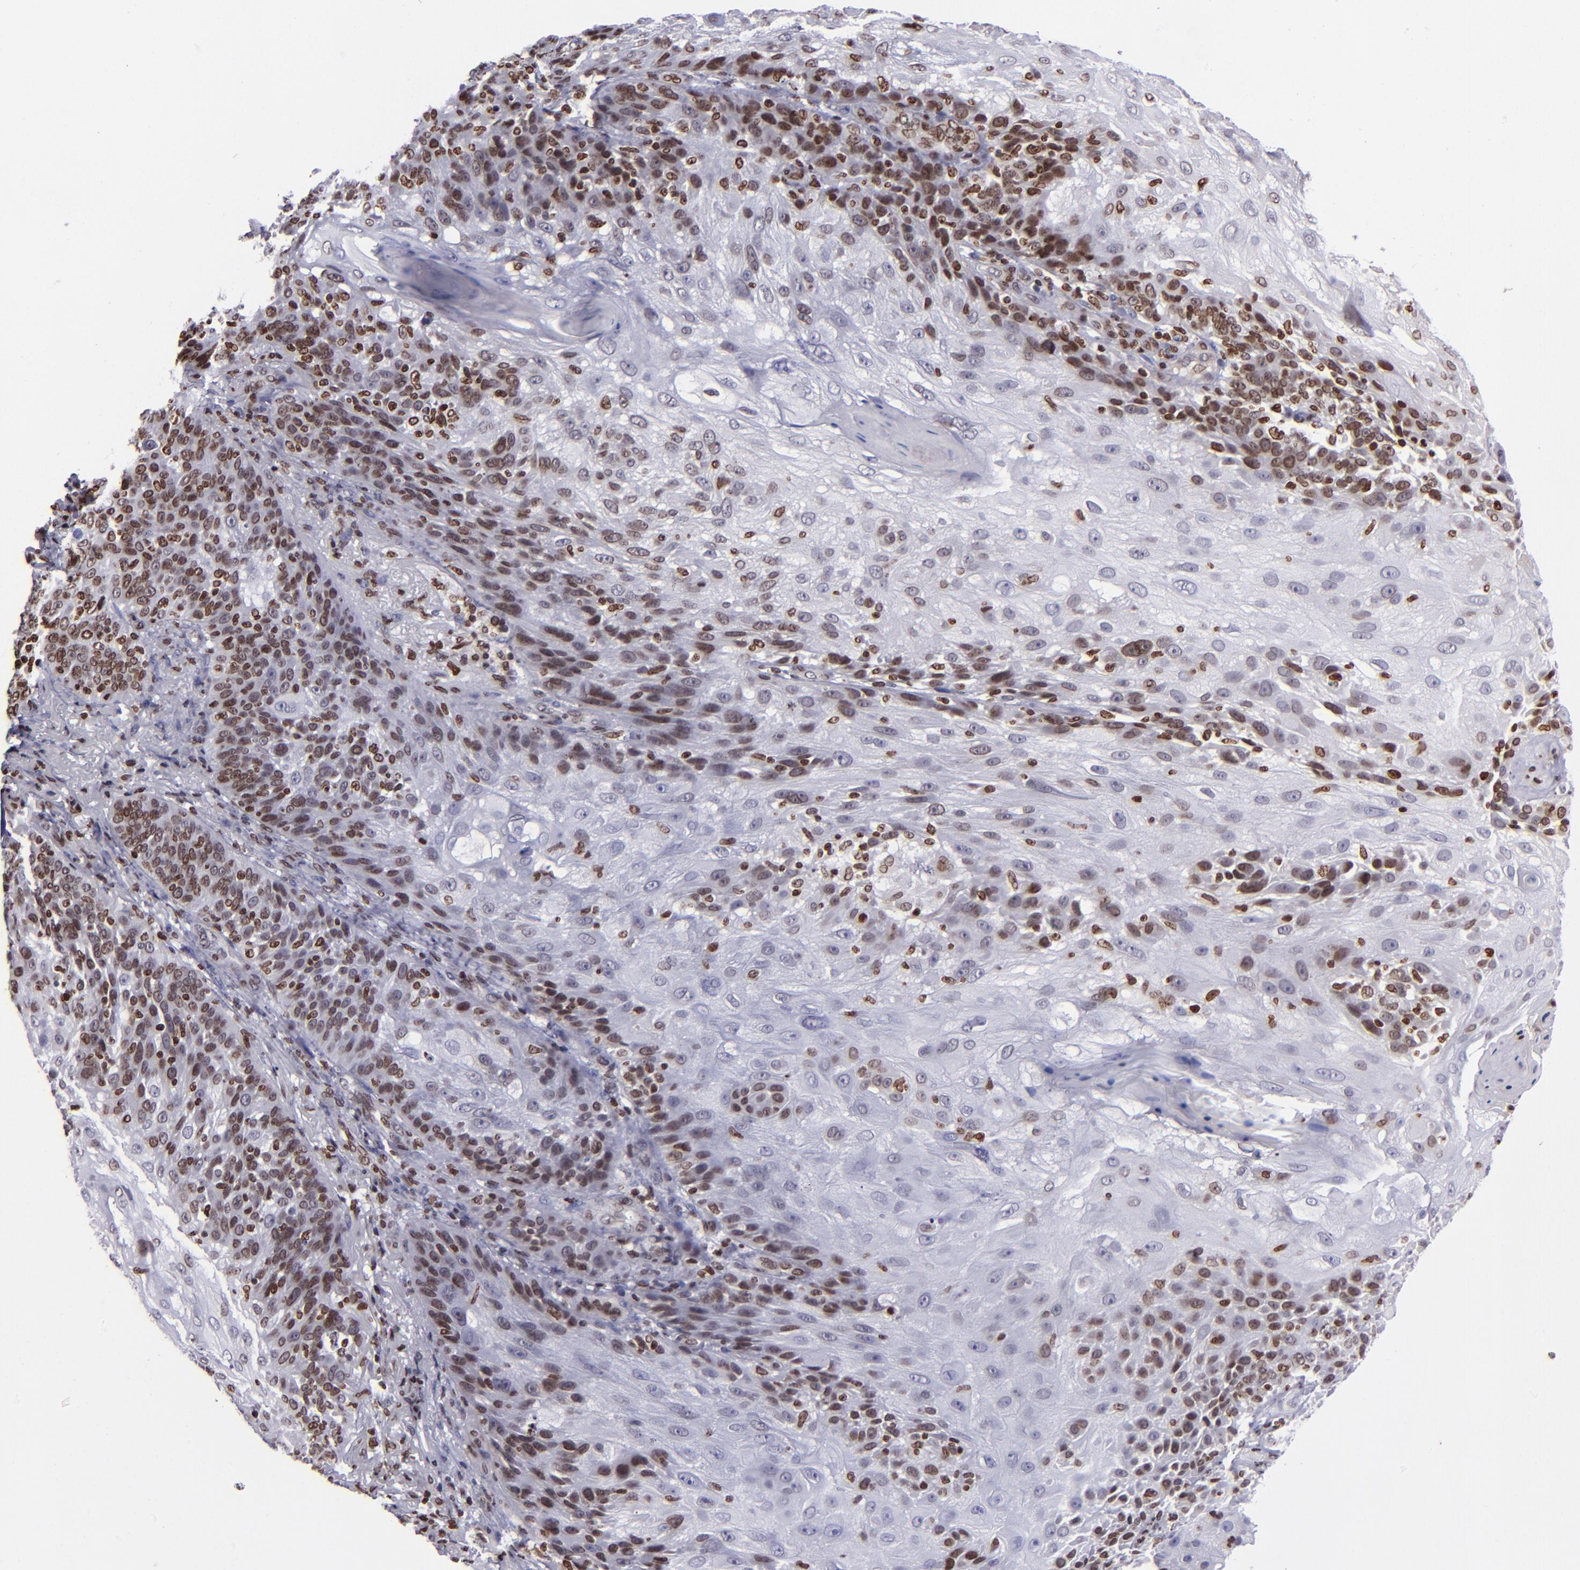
{"staining": {"intensity": "moderate", "quantity": ">75%", "location": "nuclear"}, "tissue": "skin cancer", "cell_type": "Tumor cells", "image_type": "cancer", "snomed": [{"axis": "morphology", "description": "Normal tissue, NOS"}, {"axis": "morphology", "description": "Squamous cell carcinoma, NOS"}, {"axis": "topography", "description": "Skin"}], "caption": "IHC histopathology image of neoplastic tissue: skin cancer stained using immunohistochemistry (IHC) demonstrates medium levels of moderate protein expression localized specifically in the nuclear of tumor cells, appearing as a nuclear brown color.", "gene": "CDKL5", "patient": {"sex": "female", "age": 83}}